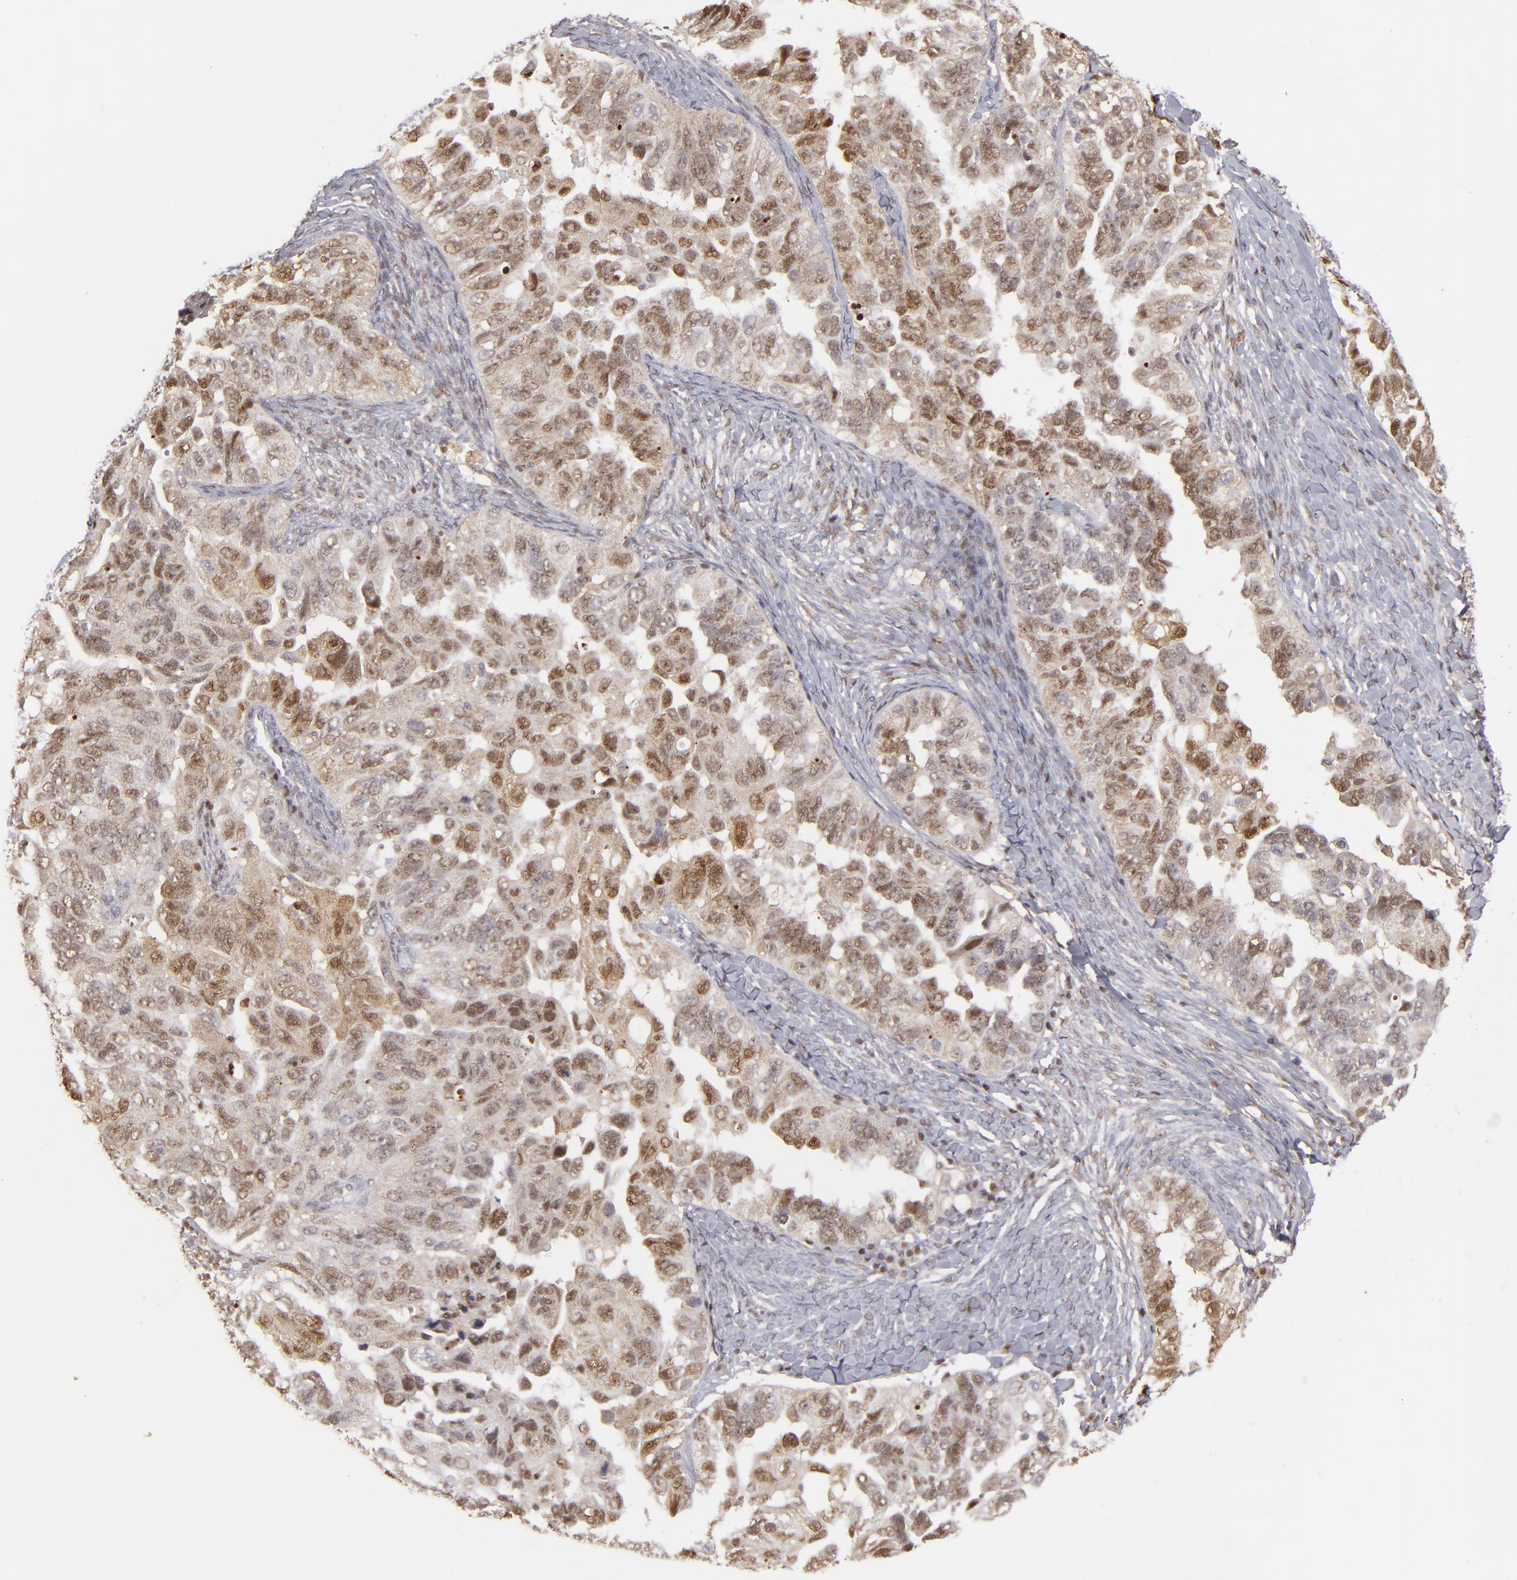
{"staining": {"intensity": "moderate", "quantity": "25%-75%", "location": "cytoplasmic/membranous,nuclear"}, "tissue": "ovarian cancer", "cell_type": "Tumor cells", "image_type": "cancer", "snomed": [{"axis": "morphology", "description": "Cystadenocarcinoma, serous, NOS"}, {"axis": "topography", "description": "Ovary"}], "caption": "A high-resolution photomicrograph shows immunohistochemistry (IHC) staining of ovarian serous cystadenocarcinoma, which shows moderate cytoplasmic/membranous and nuclear staining in approximately 25%-75% of tumor cells.", "gene": "GSR", "patient": {"sex": "female", "age": 82}}